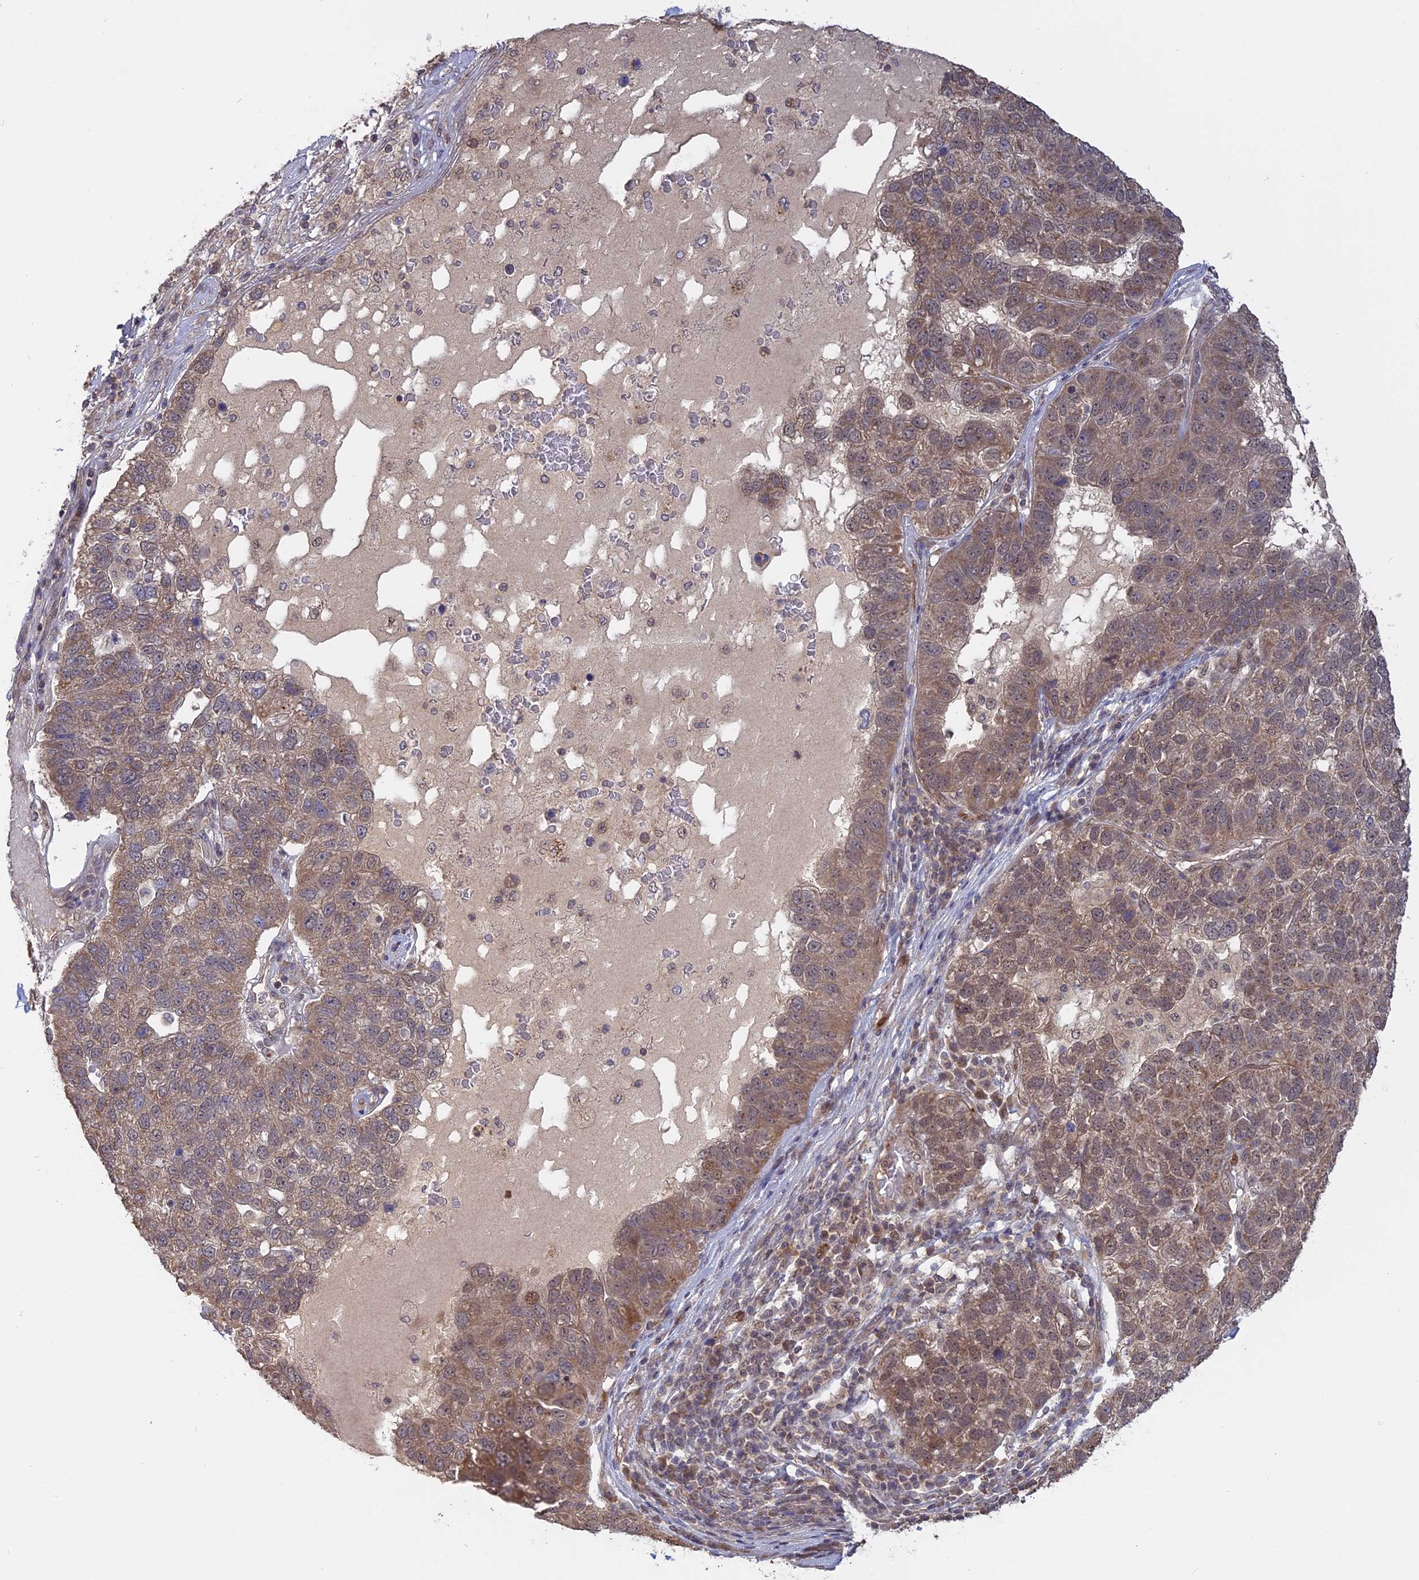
{"staining": {"intensity": "weak", "quantity": ">75%", "location": "cytoplasmic/membranous,nuclear"}, "tissue": "pancreatic cancer", "cell_type": "Tumor cells", "image_type": "cancer", "snomed": [{"axis": "morphology", "description": "Adenocarcinoma, NOS"}, {"axis": "topography", "description": "Pancreas"}], "caption": "High-power microscopy captured an IHC histopathology image of pancreatic cancer (adenocarcinoma), revealing weak cytoplasmic/membranous and nuclear expression in approximately >75% of tumor cells.", "gene": "PKIG", "patient": {"sex": "female", "age": 61}}